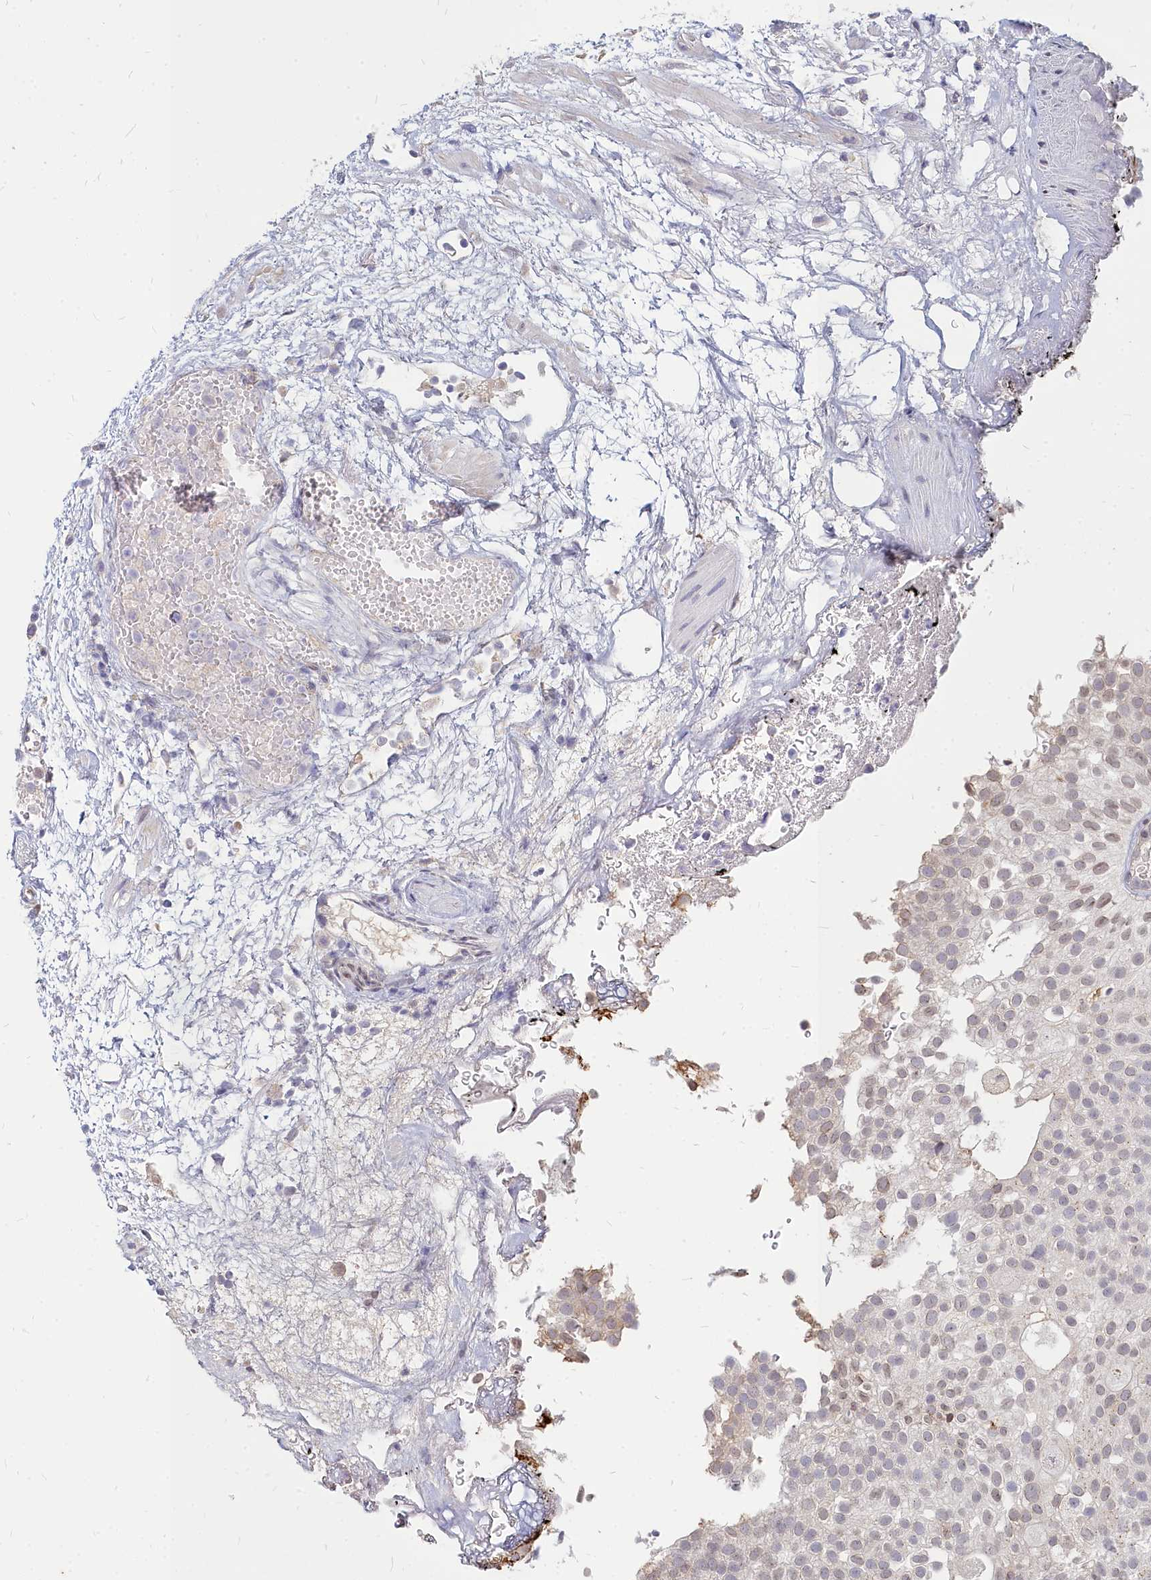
{"staining": {"intensity": "weak", "quantity": "<25%", "location": "nuclear"}, "tissue": "urothelial cancer", "cell_type": "Tumor cells", "image_type": "cancer", "snomed": [{"axis": "morphology", "description": "Urothelial carcinoma, Low grade"}, {"axis": "topography", "description": "Urinary bladder"}], "caption": "Tumor cells show no significant staining in urothelial carcinoma (low-grade). (DAB (3,3'-diaminobenzidine) immunohistochemistry visualized using brightfield microscopy, high magnification).", "gene": "NOXA1", "patient": {"sex": "male", "age": 78}}